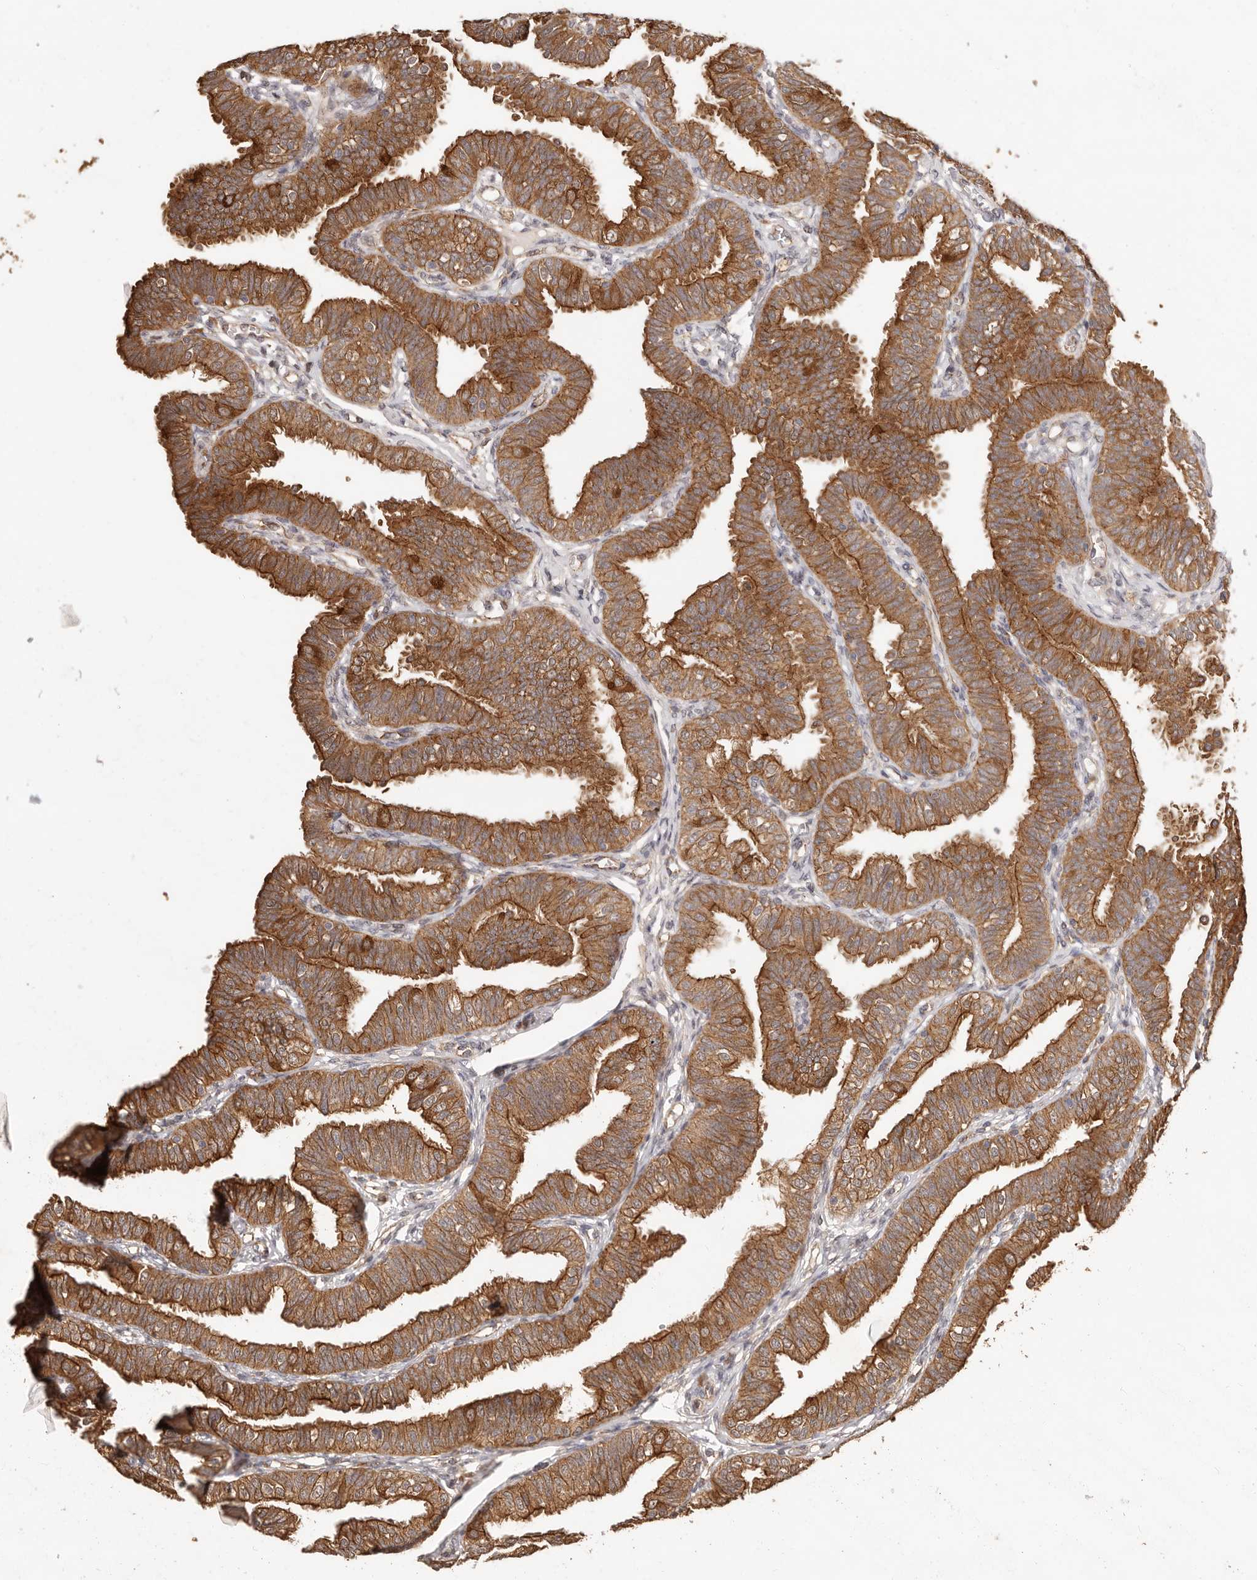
{"staining": {"intensity": "strong", "quantity": ">75%", "location": "cytoplasmic/membranous"}, "tissue": "fallopian tube", "cell_type": "Glandular cells", "image_type": "normal", "snomed": [{"axis": "morphology", "description": "Normal tissue, NOS"}, {"axis": "topography", "description": "Fallopian tube"}], "caption": "Human fallopian tube stained with a brown dye shows strong cytoplasmic/membranous positive staining in approximately >75% of glandular cells.", "gene": "AFDN", "patient": {"sex": "female", "age": 35}}